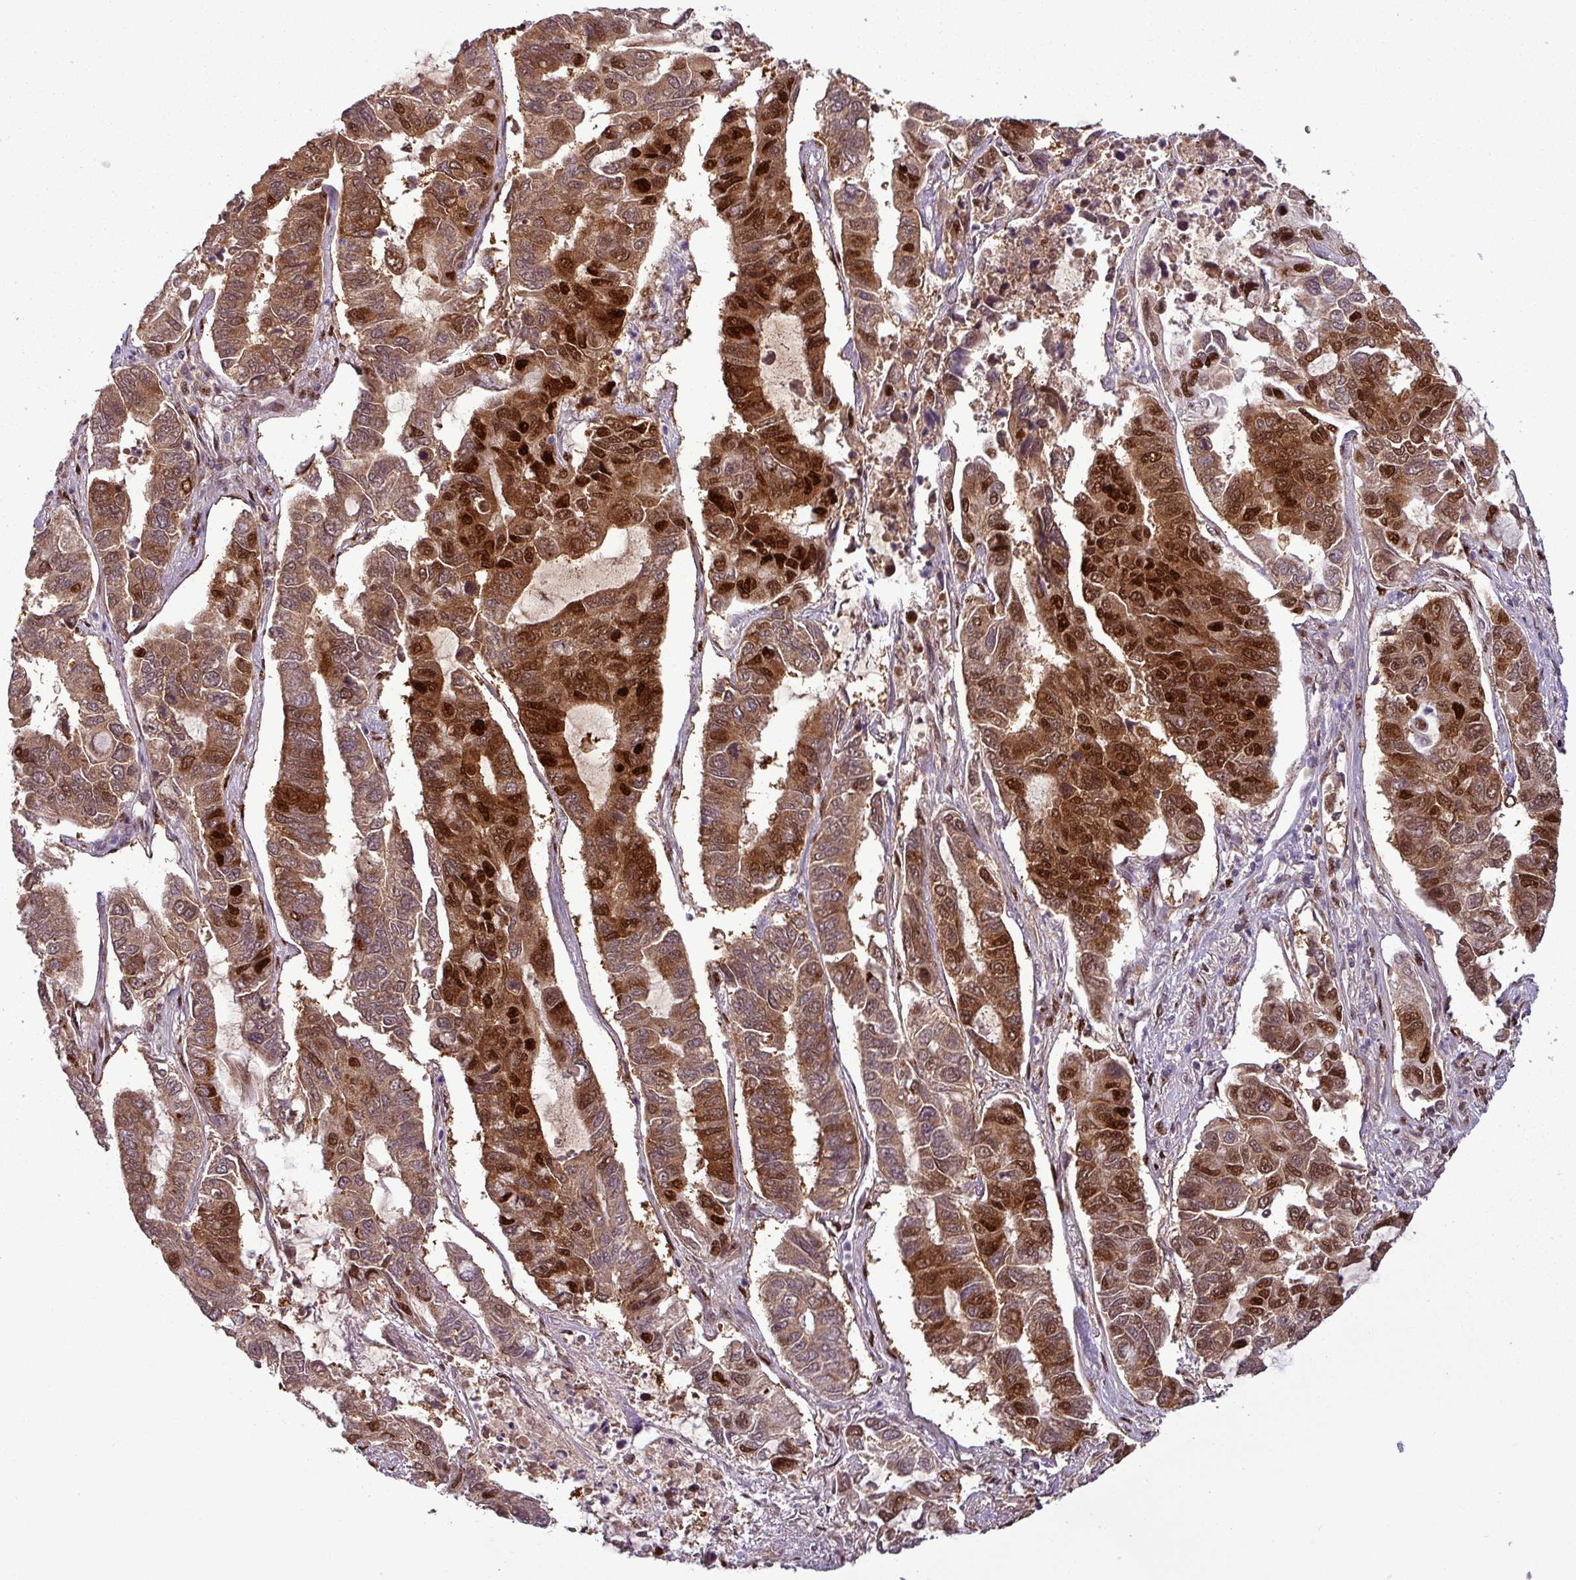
{"staining": {"intensity": "strong", "quantity": ">75%", "location": "cytoplasmic/membranous,nuclear"}, "tissue": "lung cancer", "cell_type": "Tumor cells", "image_type": "cancer", "snomed": [{"axis": "morphology", "description": "Adenocarcinoma, NOS"}, {"axis": "topography", "description": "Lung"}], "caption": "DAB immunohistochemical staining of human lung adenocarcinoma displays strong cytoplasmic/membranous and nuclear protein positivity in about >75% of tumor cells. The staining was performed using DAB (3,3'-diaminobenzidine), with brown indicating positive protein expression. Nuclei are stained blue with hematoxylin.", "gene": "IRF2BPL", "patient": {"sex": "male", "age": 64}}